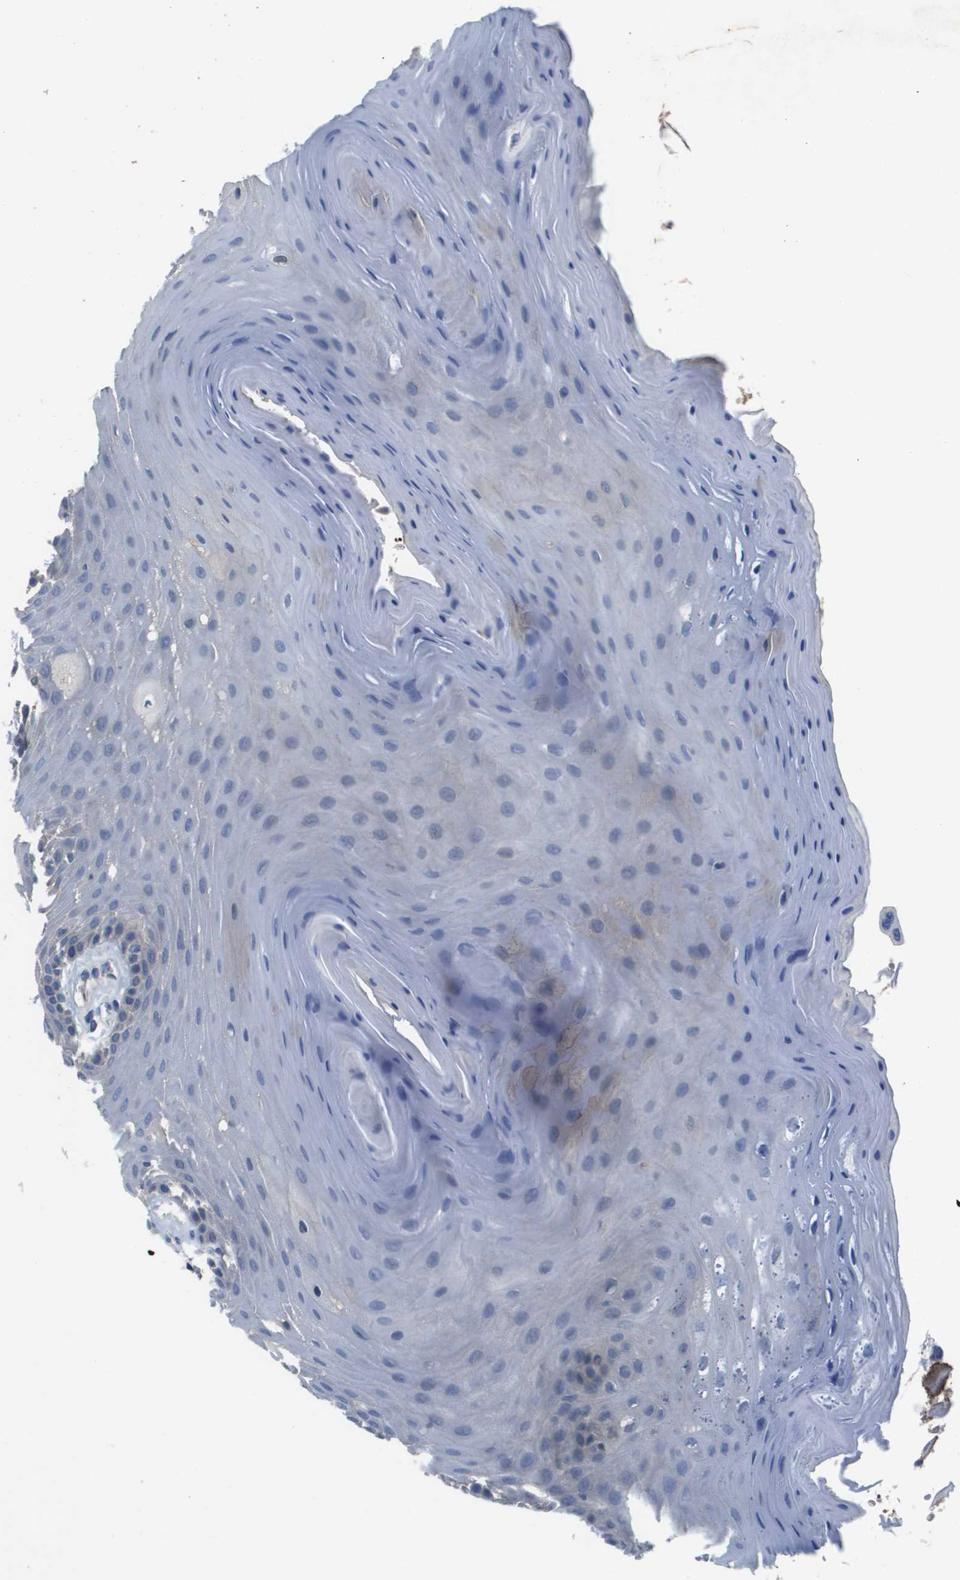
{"staining": {"intensity": "negative", "quantity": "none", "location": "none"}, "tissue": "oral mucosa", "cell_type": "Squamous epithelial cells", "image_type": "normal", "snomed": [{"axis": "morphology", "description": "Normal tissue, NOS"}, {"axis": "morphology", "description": "Squamous cell carcinoma, NOS"}, {"axis": "topography", "description": "Skeletal muscle"}, {"axis": "topography", "description": "Adipose tissue"}, {"axis": "topography", "description": "Vascular tissue"}, {"axis": "topography", "description": "Oral tissue"}, {"axis": "topography", "description": "Peripheral nerve tissue"}, {"axis": "topography", "description": "Head-Neck"}], "caption": "High magnification brightfield microscopy of unremarkable oral mucosa stained with DAB (3,3'-diaminobenzidine) (brown) and counterstained with hematoxylin (blue): squamous epithelial cells show no significant expression.", "gene": "NCS1", "patient": {"sex": "male", "age": 71}}